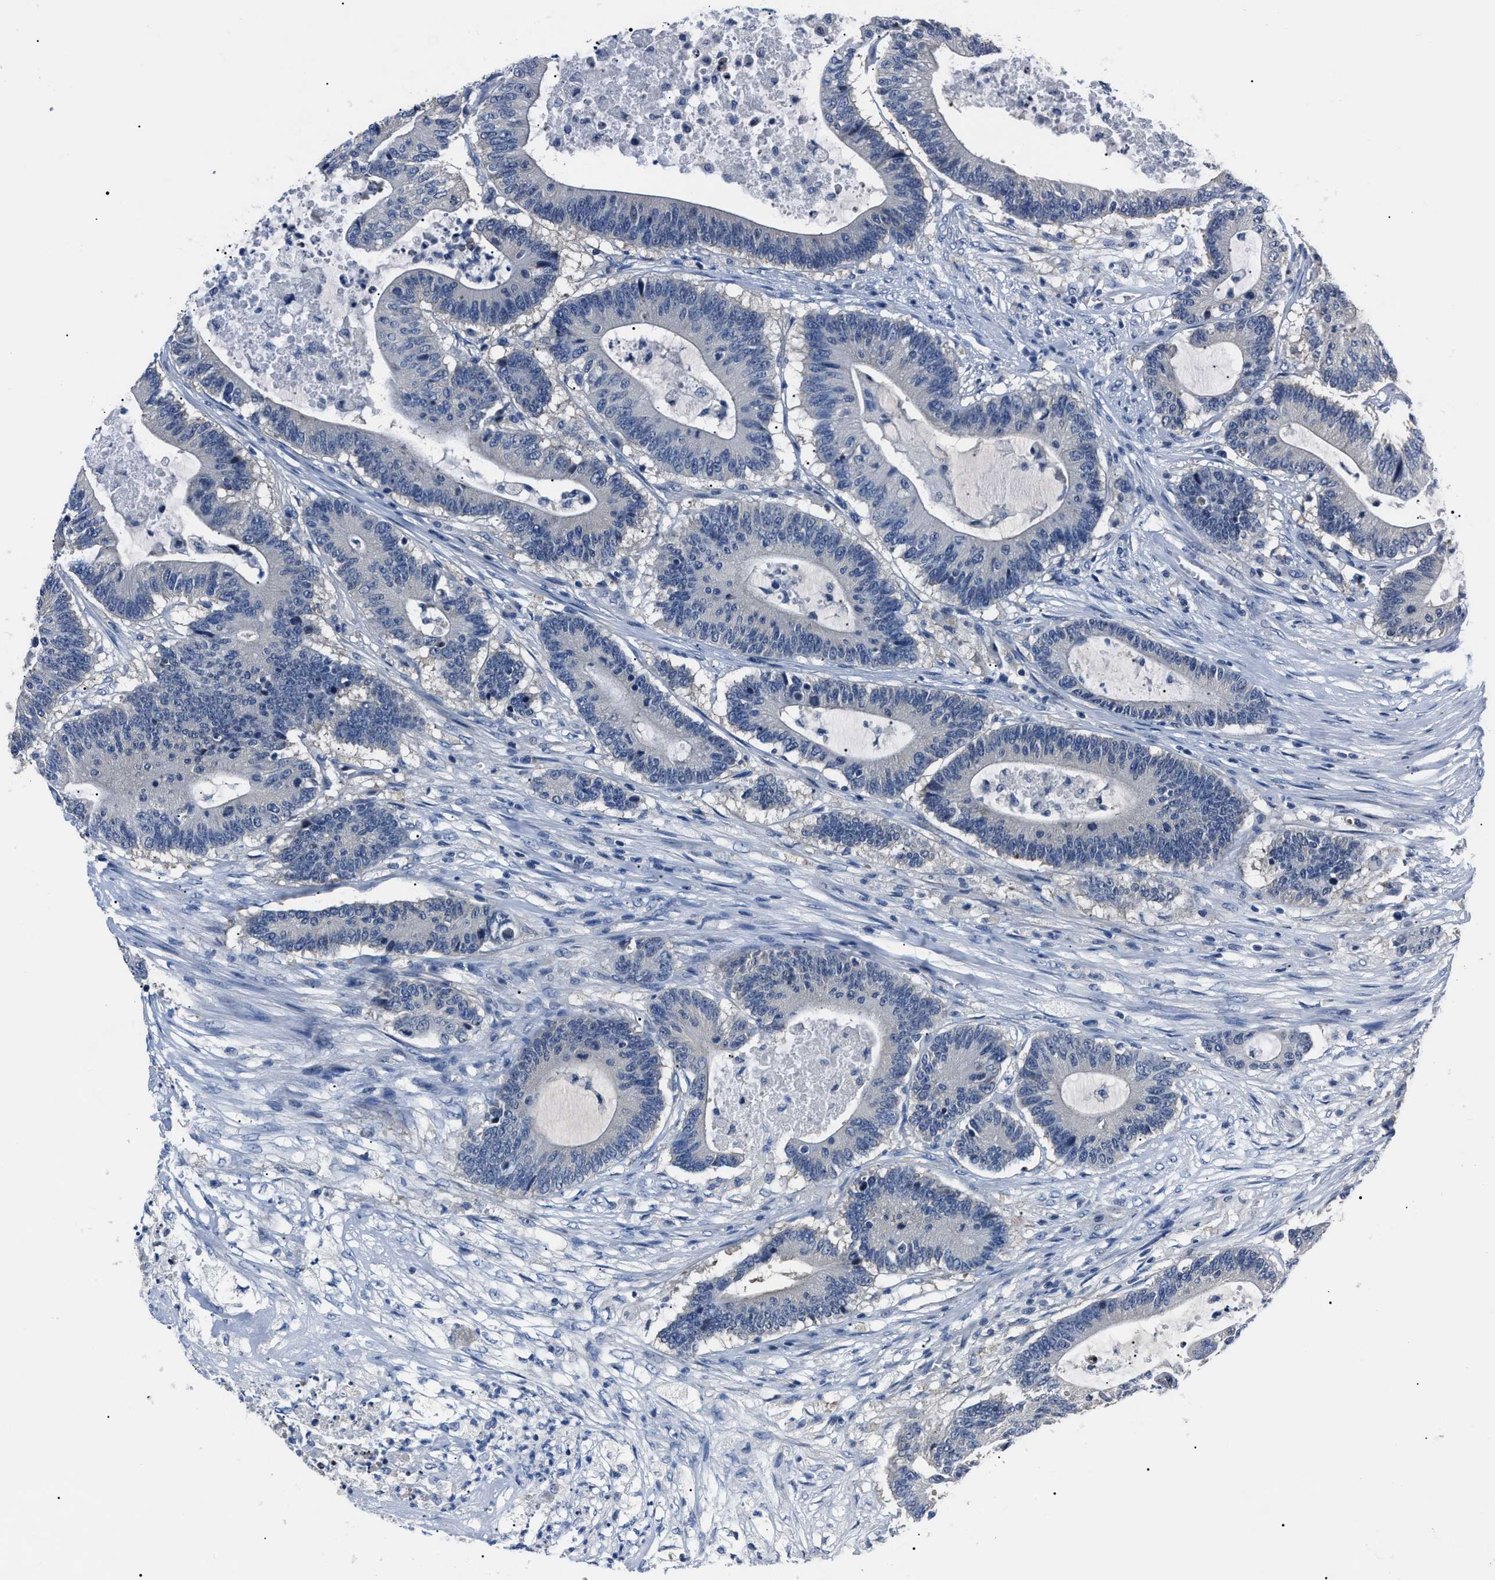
{"staining": {"intensity": "negative", "quantity": "none", "location": "none"}, "tissue": "colorectal cancer", "cell_type": "Tumor cells", "image_type": "cancer", "snomed": [{"axis": "morphology", "description": "Adenocarcinoma, NOS"}, {"axis": "topography", "description": "Colon"}], "caption": "High magnification brightfield microscopy of adenocarcinoma (colorectal) stained with DAB (3,3'-diaminobenzidine) (brown) and counterstained with hematoxylin (blue): tumor cells show no significant positivity.", "gene": "LRWD1", "patient": {"sex": "female", "age": 84}}